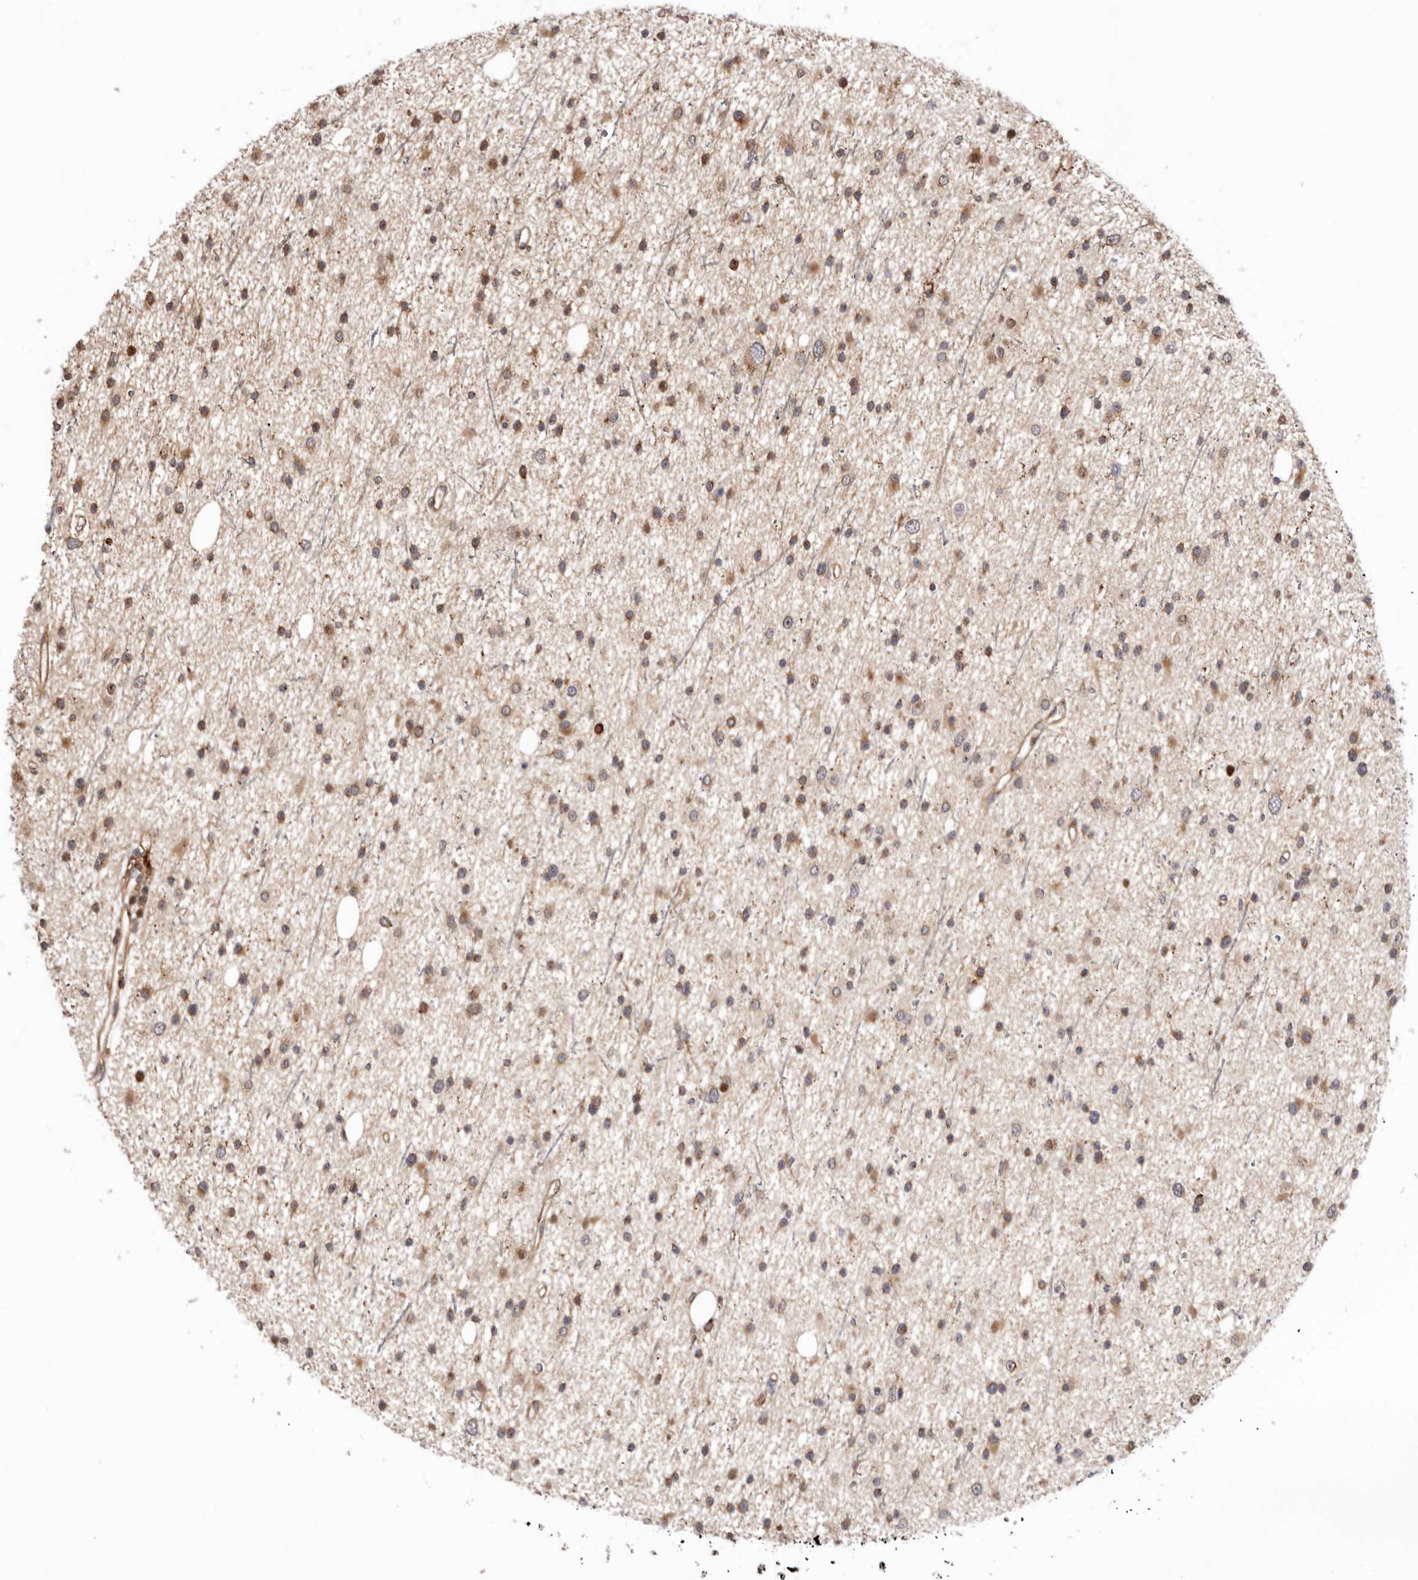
{"staining": {"intensity": "strong", "quantity": "25%-75%", "location": "cytoplasmic/membranous"}, "tissue": "glioma", "cell_type": "Tumor cells", "image_type": "cancer", "snomed": [{"axis": "morphology", "description": "Glioma, malignant, Low grade"}, {"axis": "topography", "description": "Cerebral cortex"}], "caption": "The photomicrograph displays a brown stain indicating the presence of a protein in the cytoplasmic/membranous of tumor cells in glioma.", "gene": "GPR27", "patient": {"sex": "female", "age": 39}}